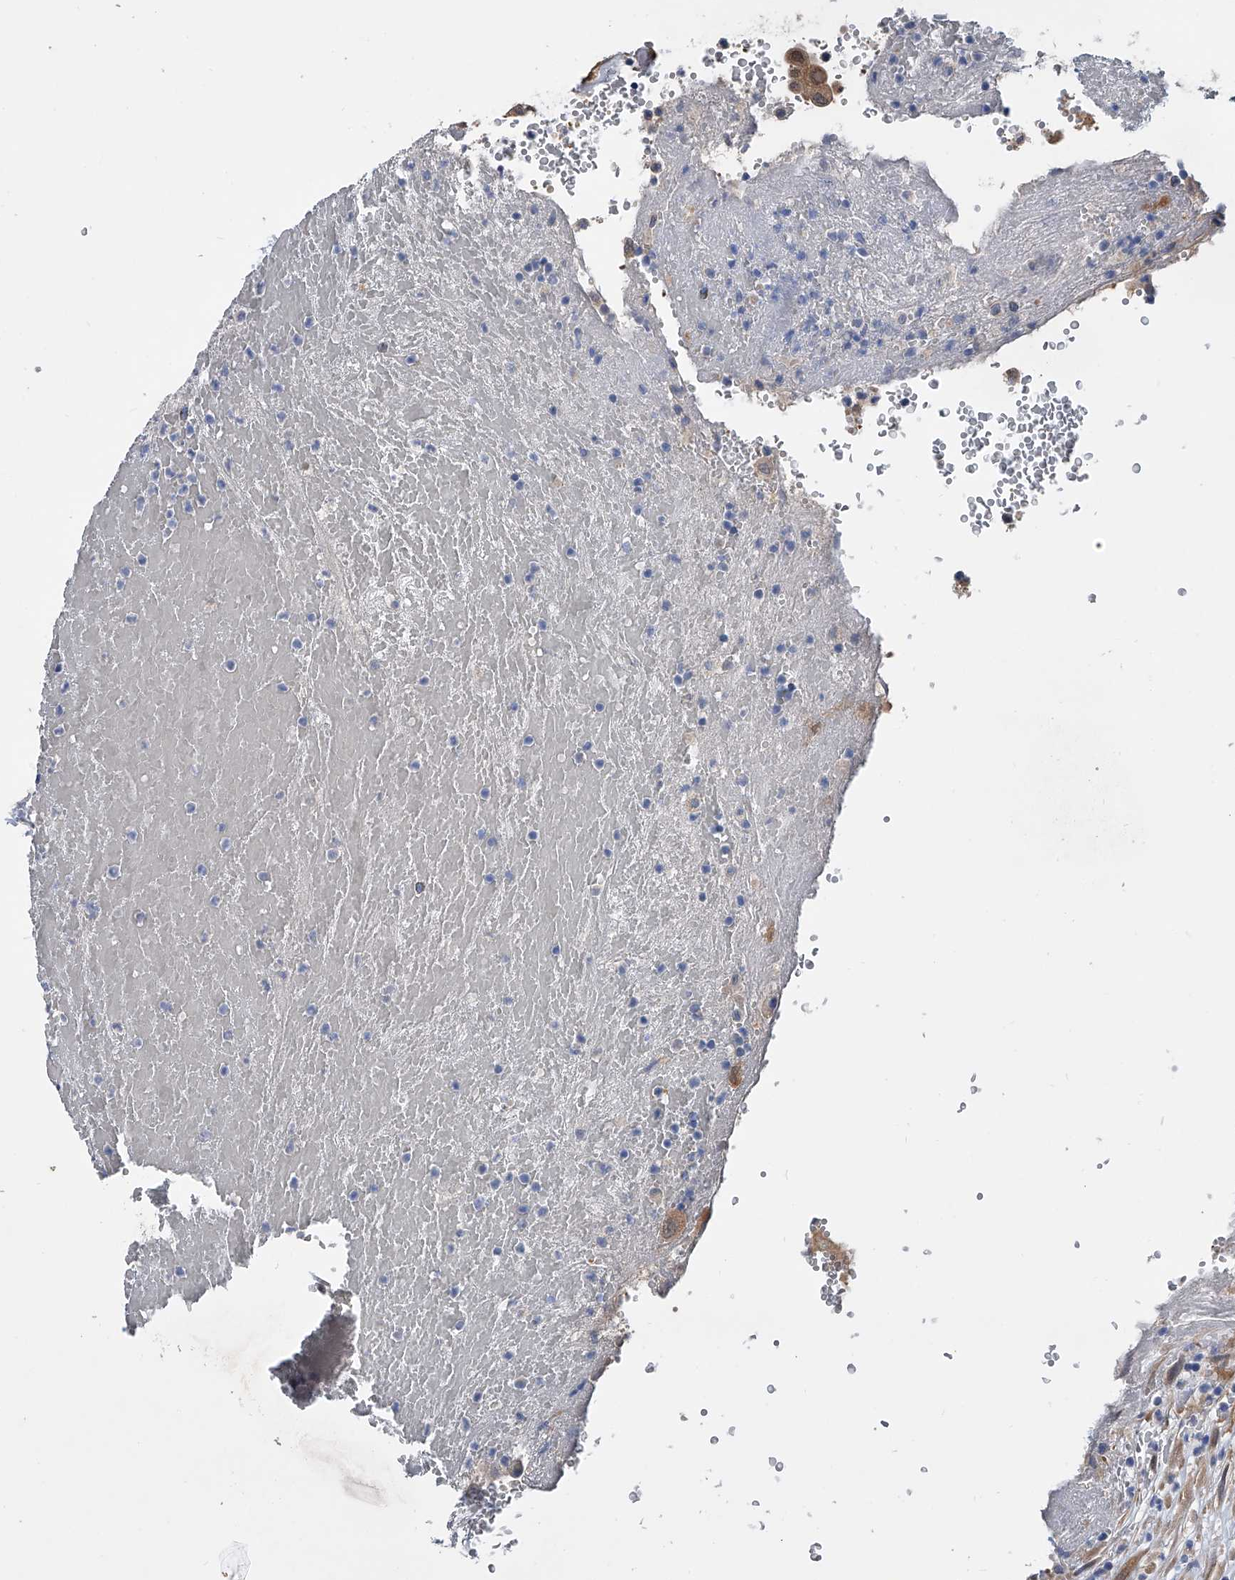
{"staining": {"intensity": "negative", "quantity": "none", "location": "none"}, "tissue": "thyroid cancer", "cell_type": "Tumor cells", "image_type": "cancer", "snomed": [{"axis": "morphology", "description": "Papillary adenocarcinoma, NOS"}, {"axis": "topography", "description": "Thyroid gland"}], "caption": "Histopathology image shows no significant protein staining in tumor cells of thyroid cancer (papillary adenocarcinoma). (Stains: DAB (3,3'-diaminobenzidine) immunohistochemistry with hematoxylin counter stain, Microscopy: brightfield microscopy at high magnification).", "gene": "PGM3", "patient": {"sex": "male", "age": 77}}